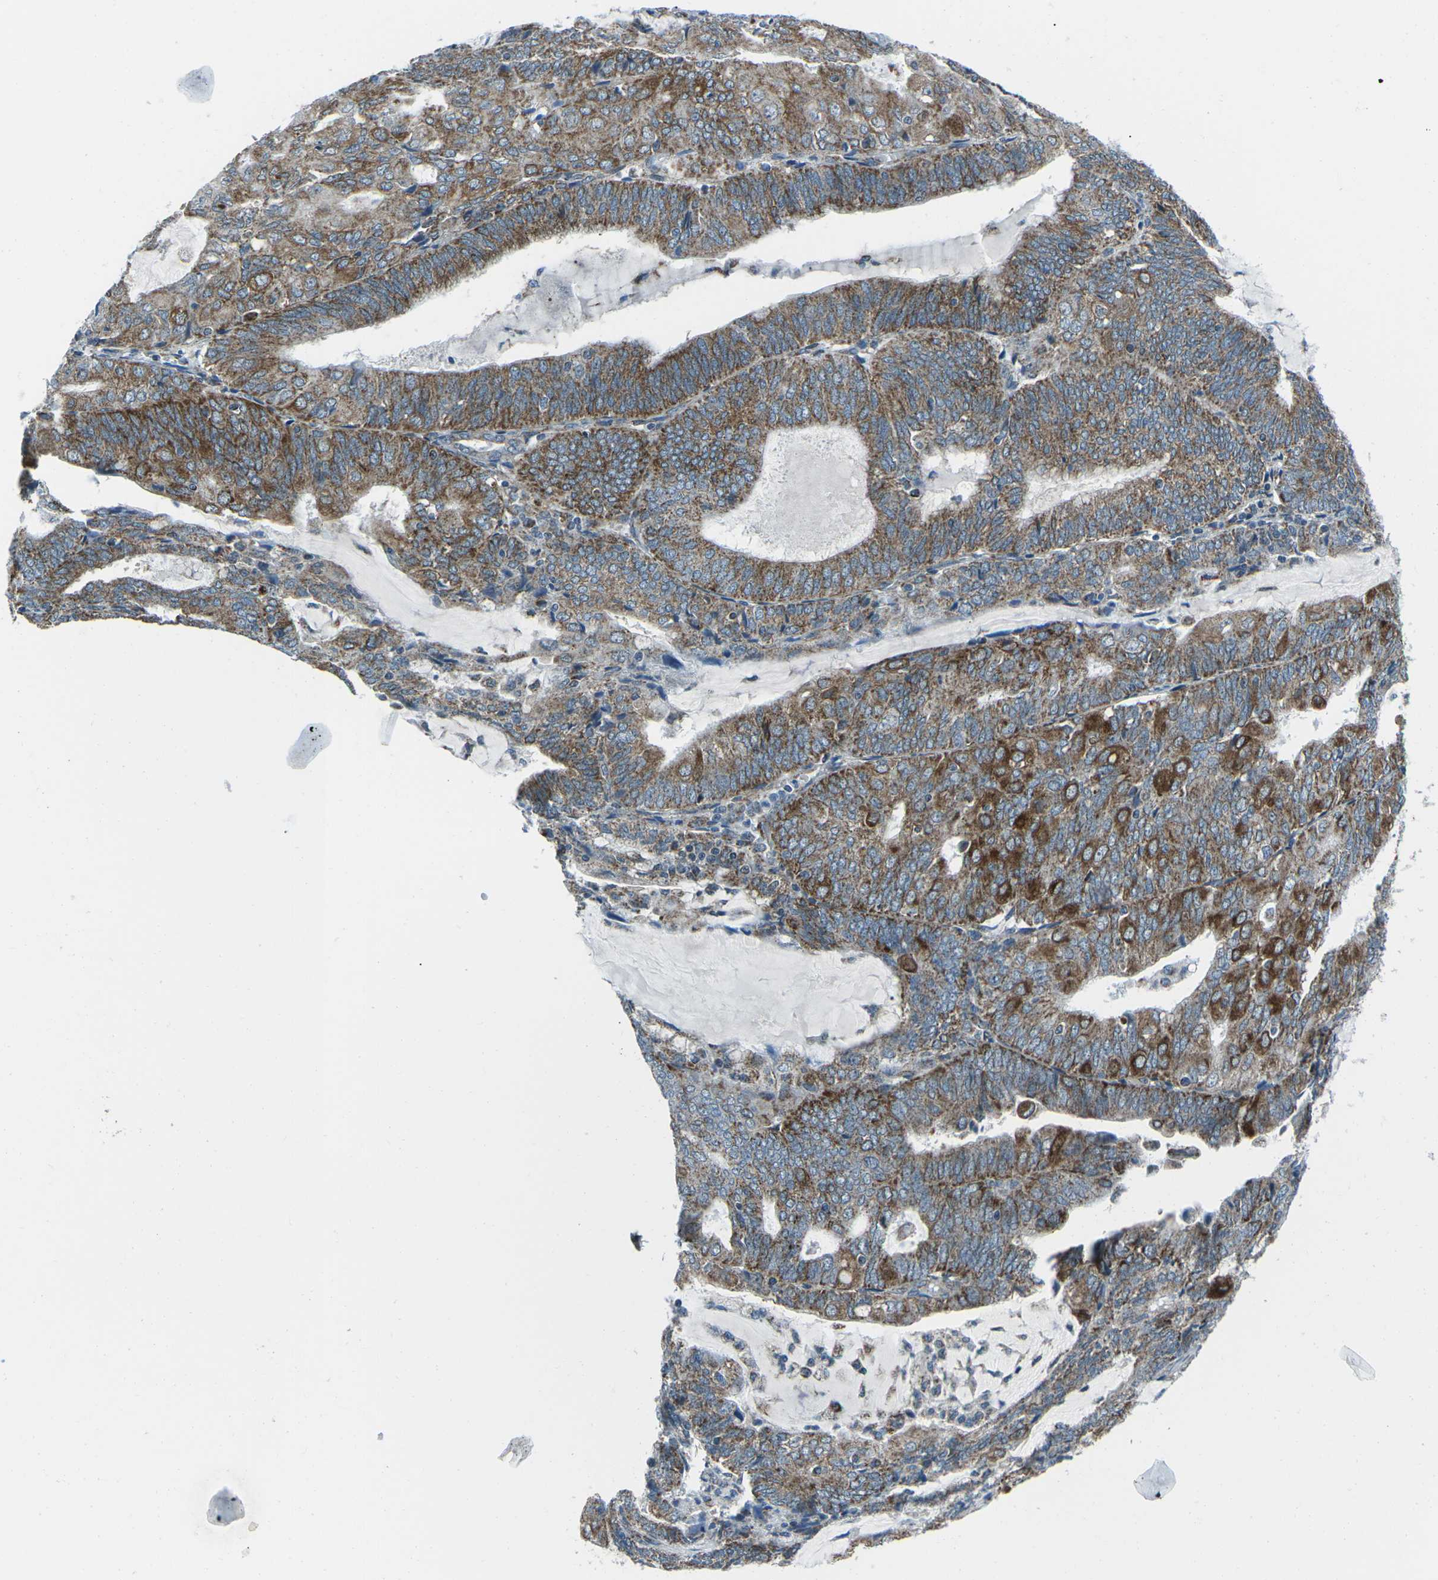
{"staining": {"intensity": "moderate", "quantity": ">75%", "location": "cytoplasmic/membranous"}, "tissue": "endometrial cancer", "cell_type": "Tumor cells", "image_type": "cancer", "snomed": [{"axis": "morphology", "description": "Adenocarcinoma, NOS"}, {"axis": "topography", "description": "Endometrium"}], "caption": "A brown stain shows moderate cytoplasmic/membranous staining of a protein in endometrial cancer tumor cells. The protein is stained brown, and the nuclei are stained in blue (DAB (3,3'-diaminobenzidine) IHC with brightfield microscopy, high magnification).", "gene": "RFESD", "patient": {"sex": "female", "age": 81}}